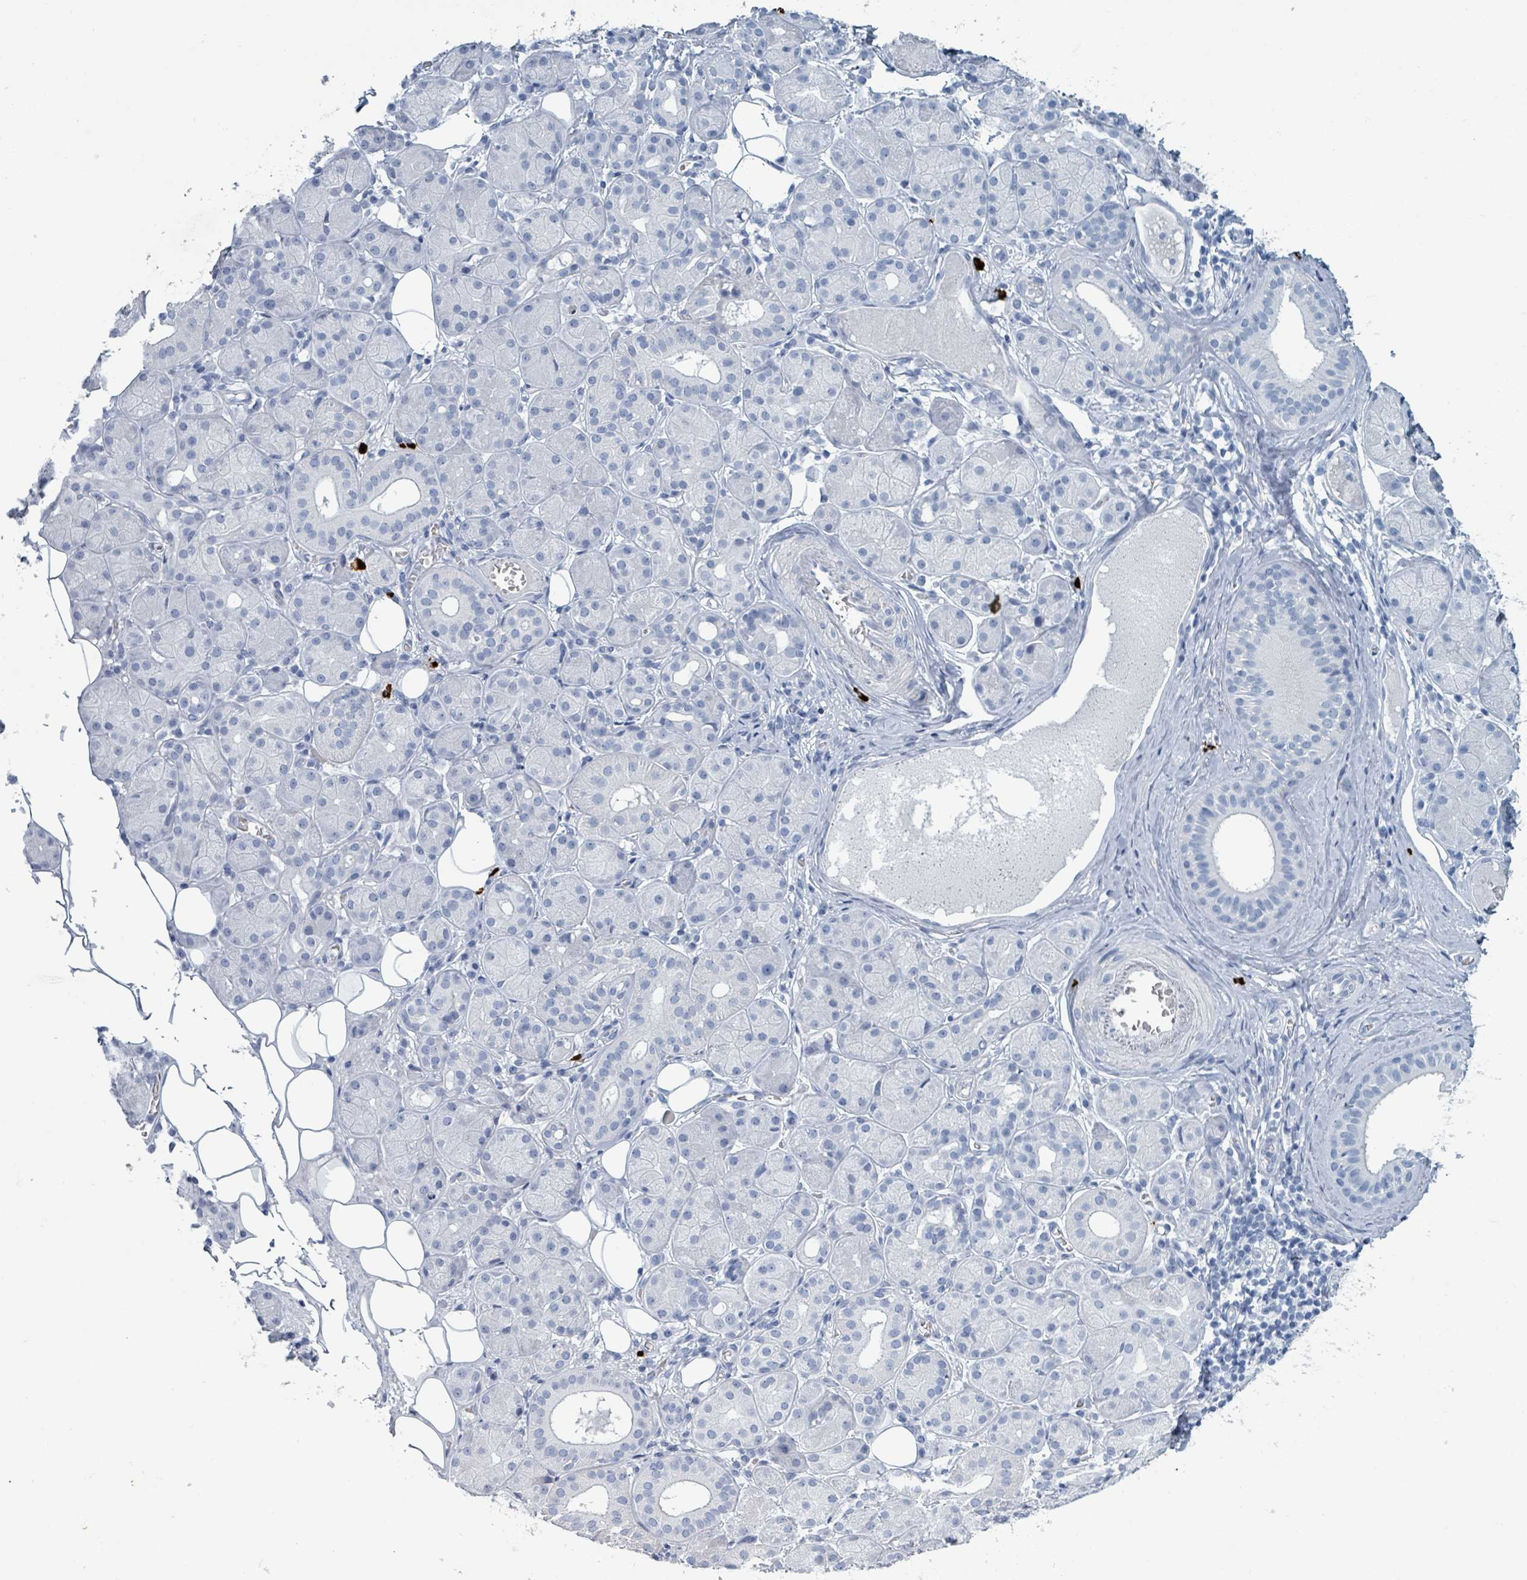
{"staining": {"intensity": "negative", "quantity": "none", "location": "none"}, "tissue": "salivary gland", "cell_type": "Glandular cells", "image_type": "normal", "snomed": [{"axis": "morphology", "description": "Squamous cell carcinoma, NOS"}, {"axis": "topography", "description": "Skin"}, {"axis": "topography", "description": "Head-Neck"}], "caption": "Immunohistochemistry of unremarkable human salivary gland reveals no positivity in glandular cells.", "gene": "VPS13D", "patient": {"sex": "male", "age": 80}}